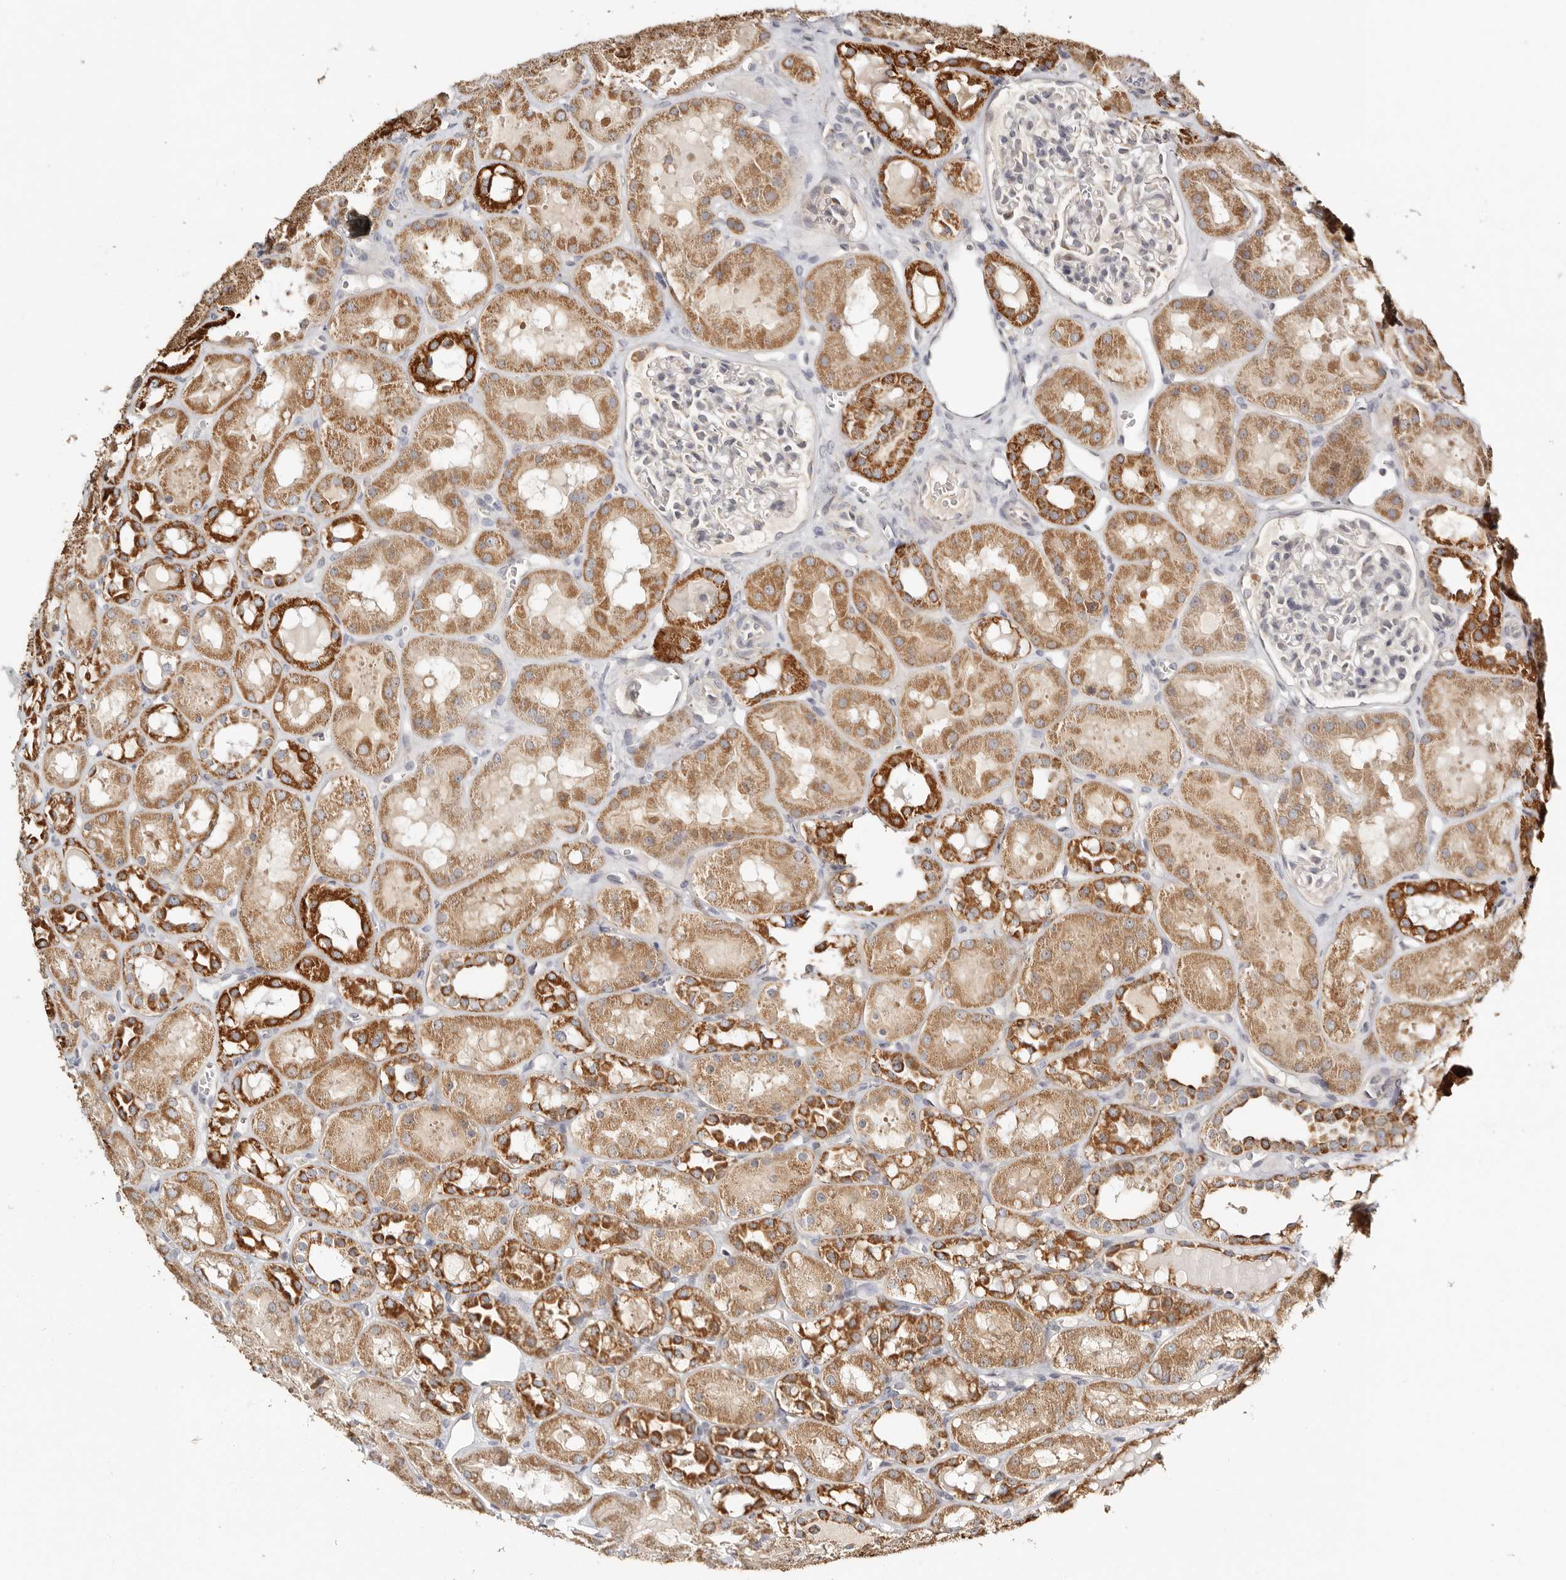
{"staining": {"intensity": "negative", "quantity": "none", "location": "none"}, "tissue": "kidney", "cell_type": "Cells in glomeruli", "image_type": "normal", "snomed": [{"axis": "morphology", "description": "Normal tissue, NOS"}, {"axis": "topography", "description": "Kidney"}], "caption": "This is a micrograph of immunohistochemistry (IHC) staining of unremarkable kidney, which shows no expression in cells in glomeruli. The staining is performed using DAB (3,3'-diaminobenzidine) brown chromogen with nuclei counter-stained in using hematoxylin.", "gene": "KDF1", "patient": {"sex": "male", "age": 16}}